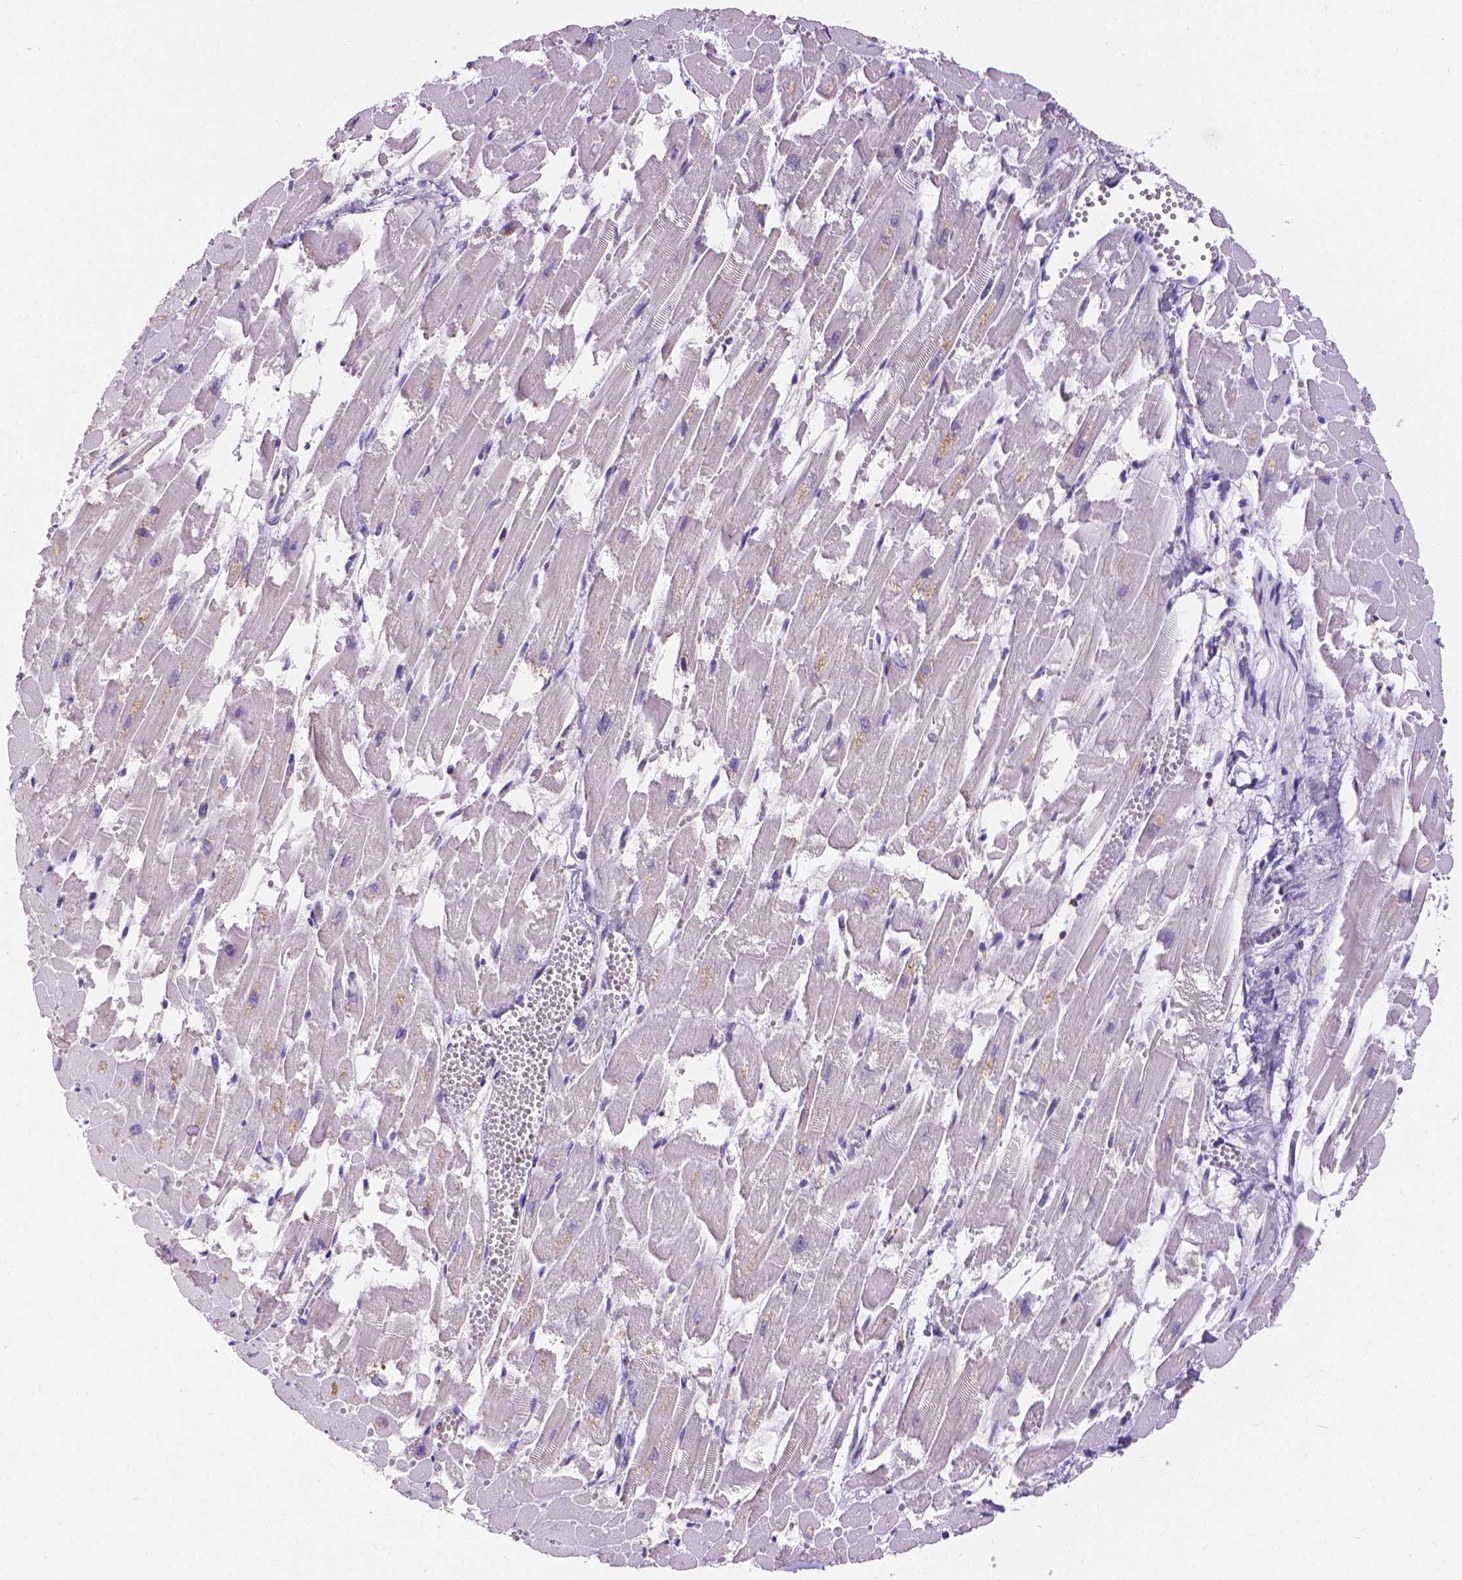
{"staining": {"intensity": "negative", "quantity": "none", "location": "none"}, "tissue": "heart muscle", "cell_type": "Cardiomyocytes", "image_type": "normal", "snomed": [{"axis": "morphology", "description": "Normal tissue, NOS"}, {"axis": "topography", "description": "Heart"}], "caption": "DAB immunohistochemical staining of benign heart muscle exhibits no significant staining in cardiomyocytes. (DAB immunohistochemistry (IHC) with hematoxylin counter stain).", "gene": "CD4", "patient": {"sex": "female", "age": 52}}